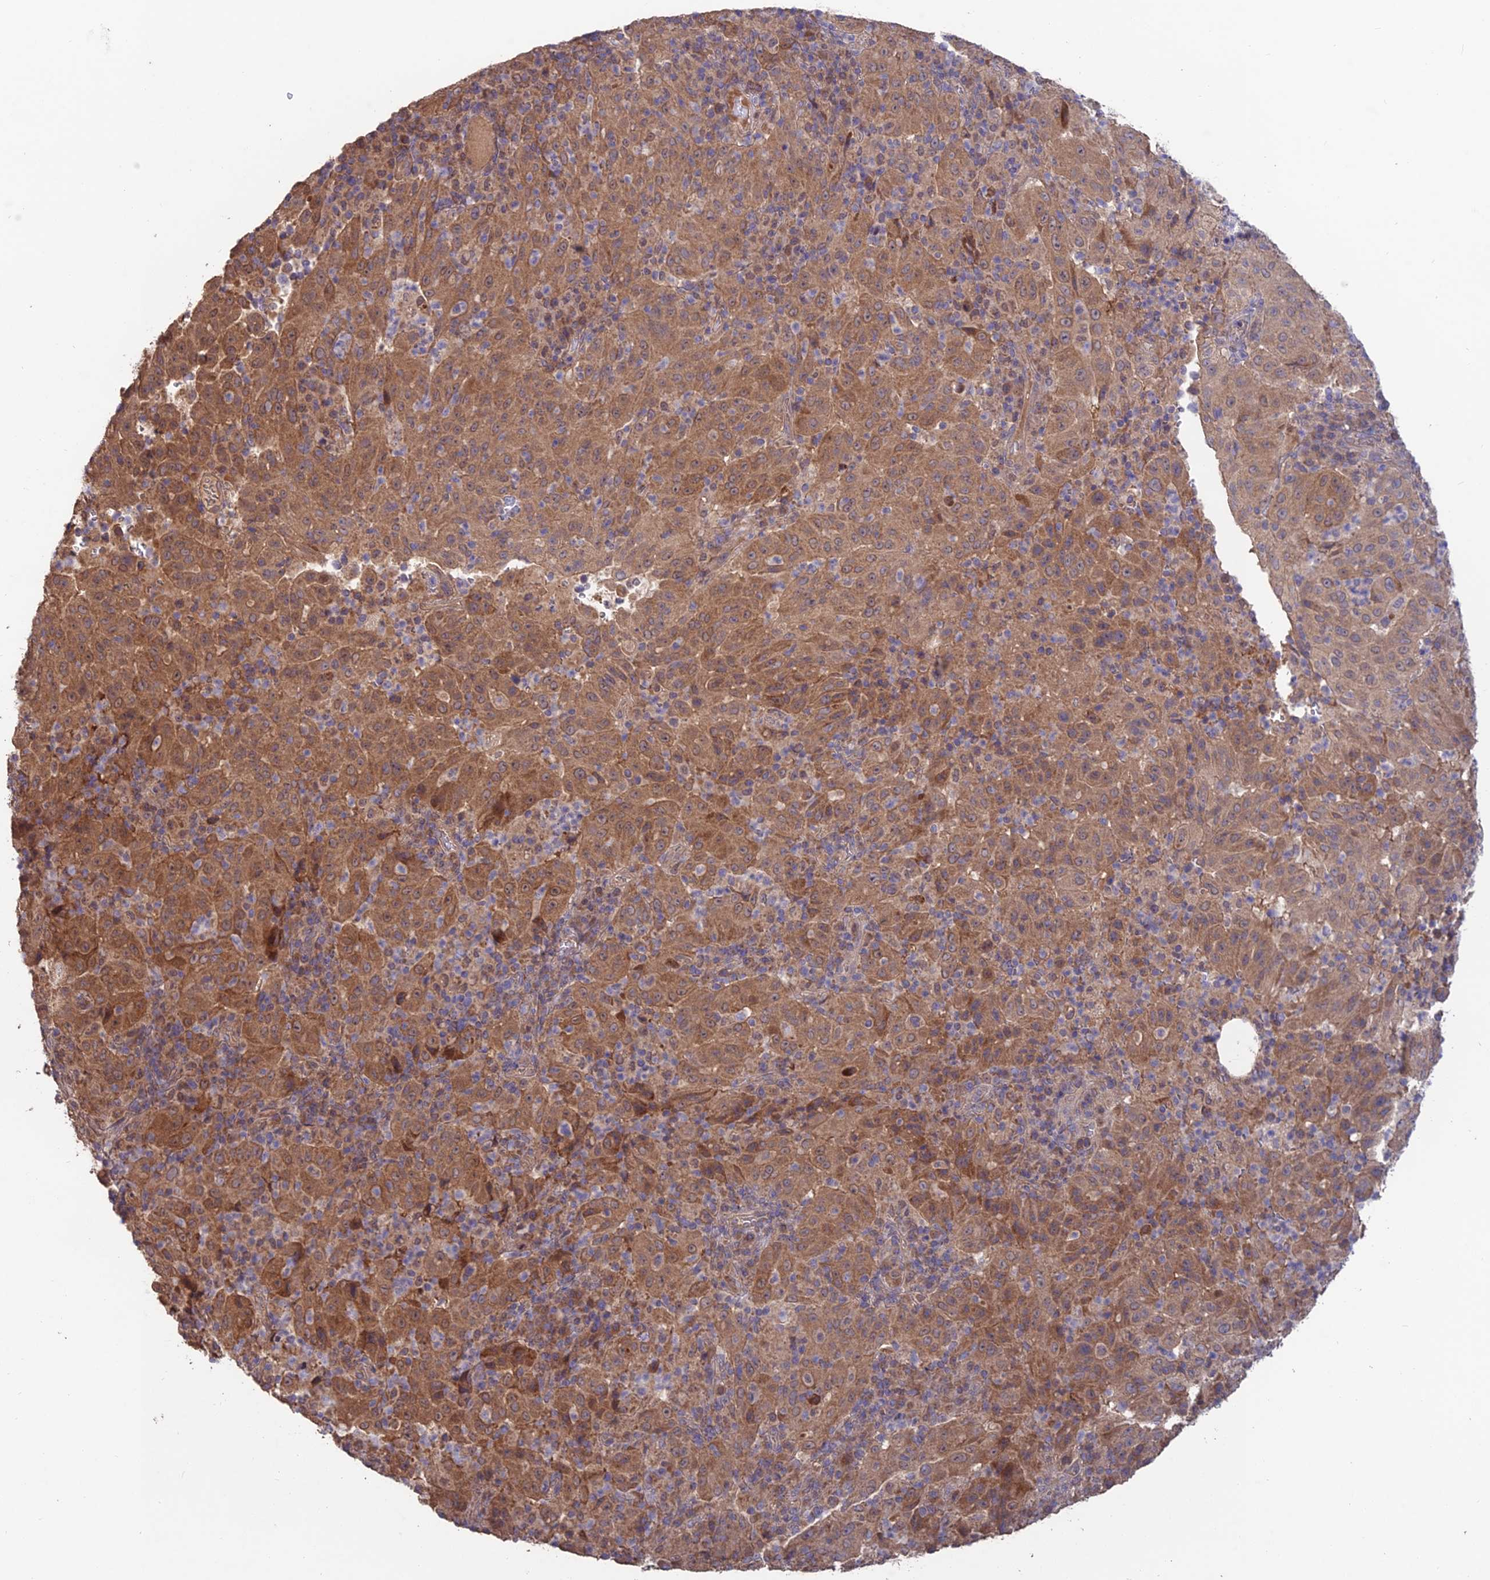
{"staining": {"intensity": "moderate", "quantity": ">75%", "location": "cytoplasmic/membranous"}, "tissue": "pancreatic cancer", "cell_type": "Tumor cells", "image_type": "cancer", "snomed": [{"axis": "morphology", "description": "Adenocarcinoma, NOS"}, {"axis": "topography", "description": "Pancreas"}], "caption": "Human pancreatic cancer (adenocarcinoma) stained with a protein marker displays moderate staining in tumor cells.", "gene": "SHISA5", "patient": {"sex": "male", "age": 63}}